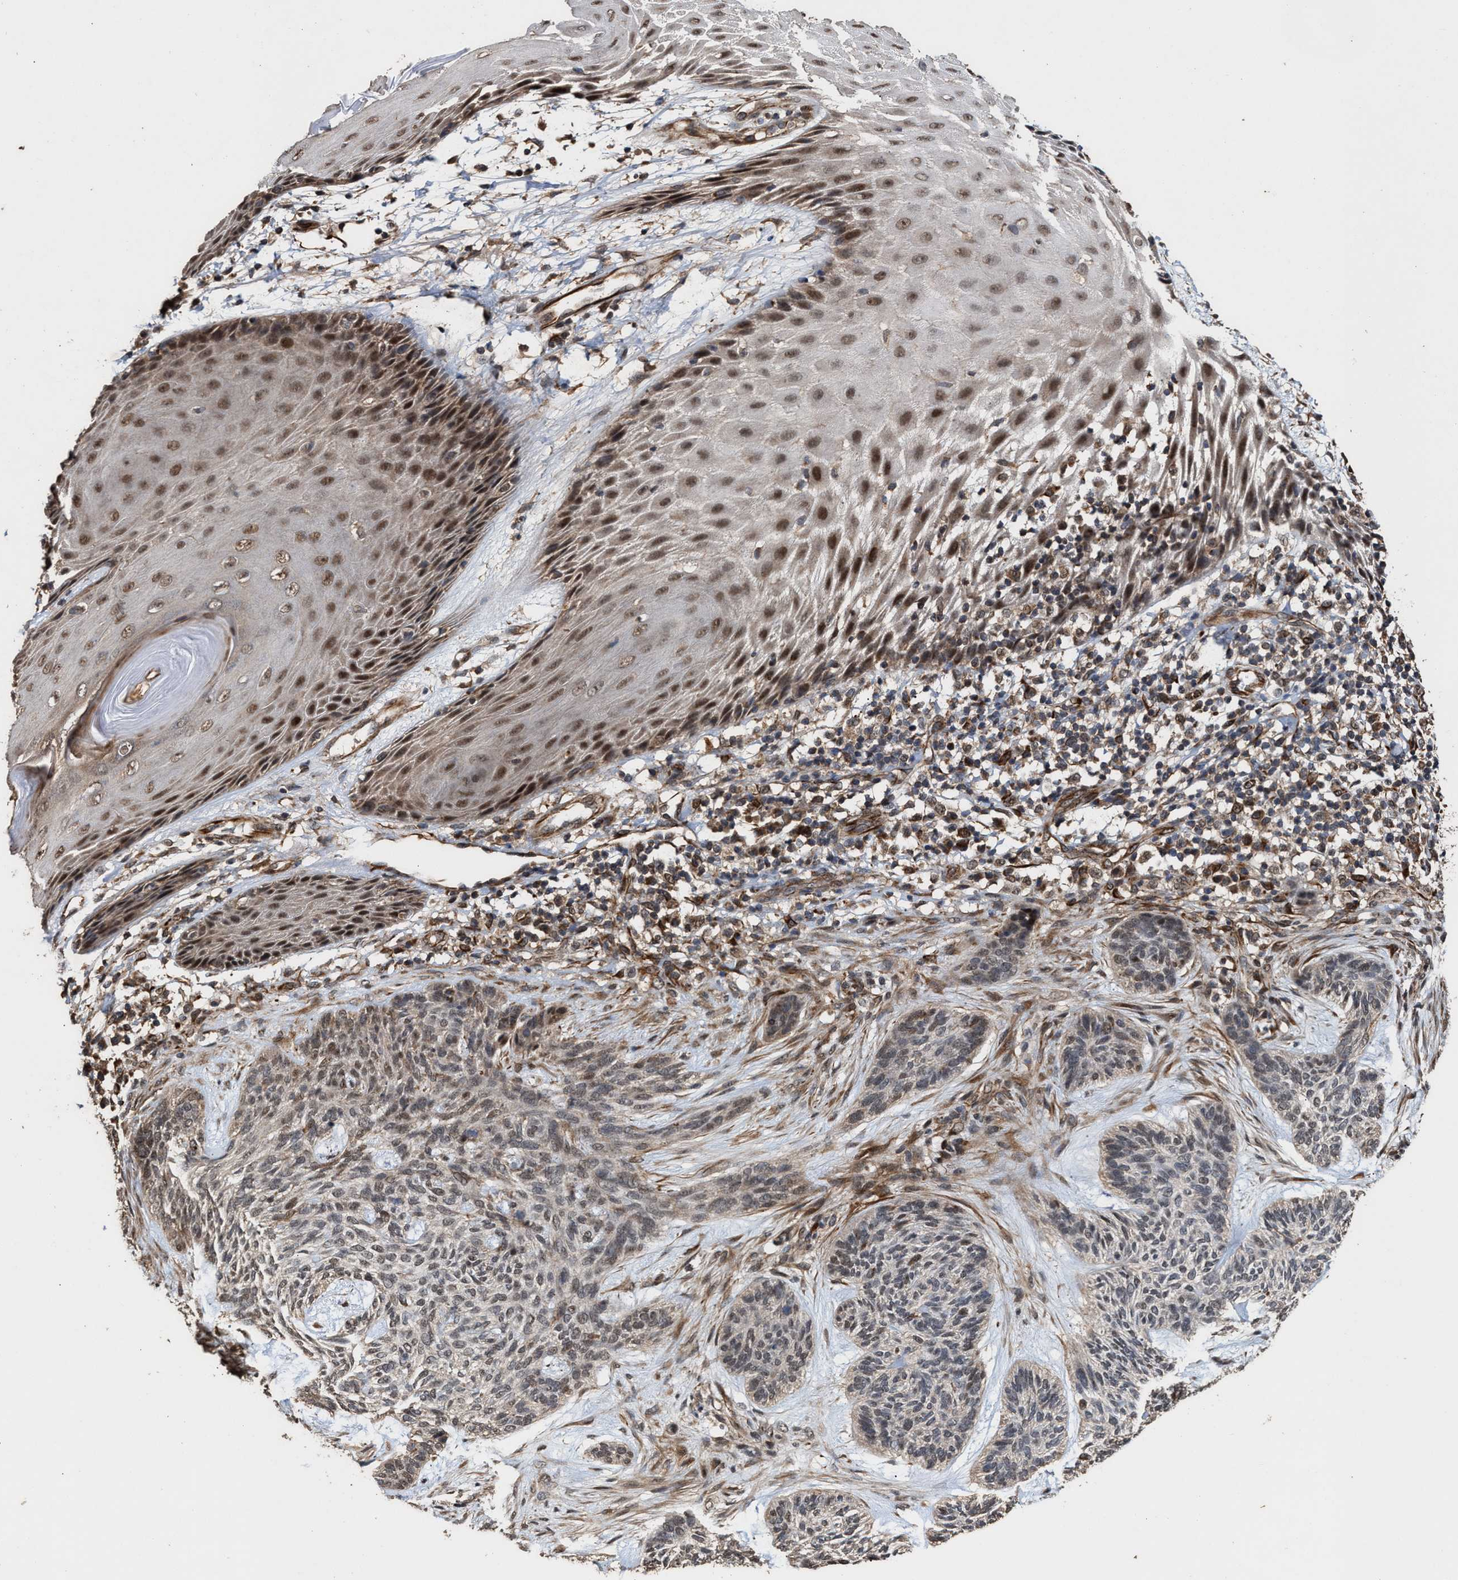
{"staining": {"intensity": "weak", "quantity": "25%-75%", "location": "nuclear"}, "tissue": "skin cancer", "cell_type": "Tumor cells", "image_type": "cancer", "snomed": [{"axis": "morphology", "description": "Basal cell carcinoma"}, {"axis": "topography", "description": "Skin"}], "caption": "This is a histology image of IHC staining of basal cell carcinoma (skin), which shows weak staining in the nuclear of tumor cells.", "gene": "ZNHIT6", "patient": {"sex": "male", "age": 55}}